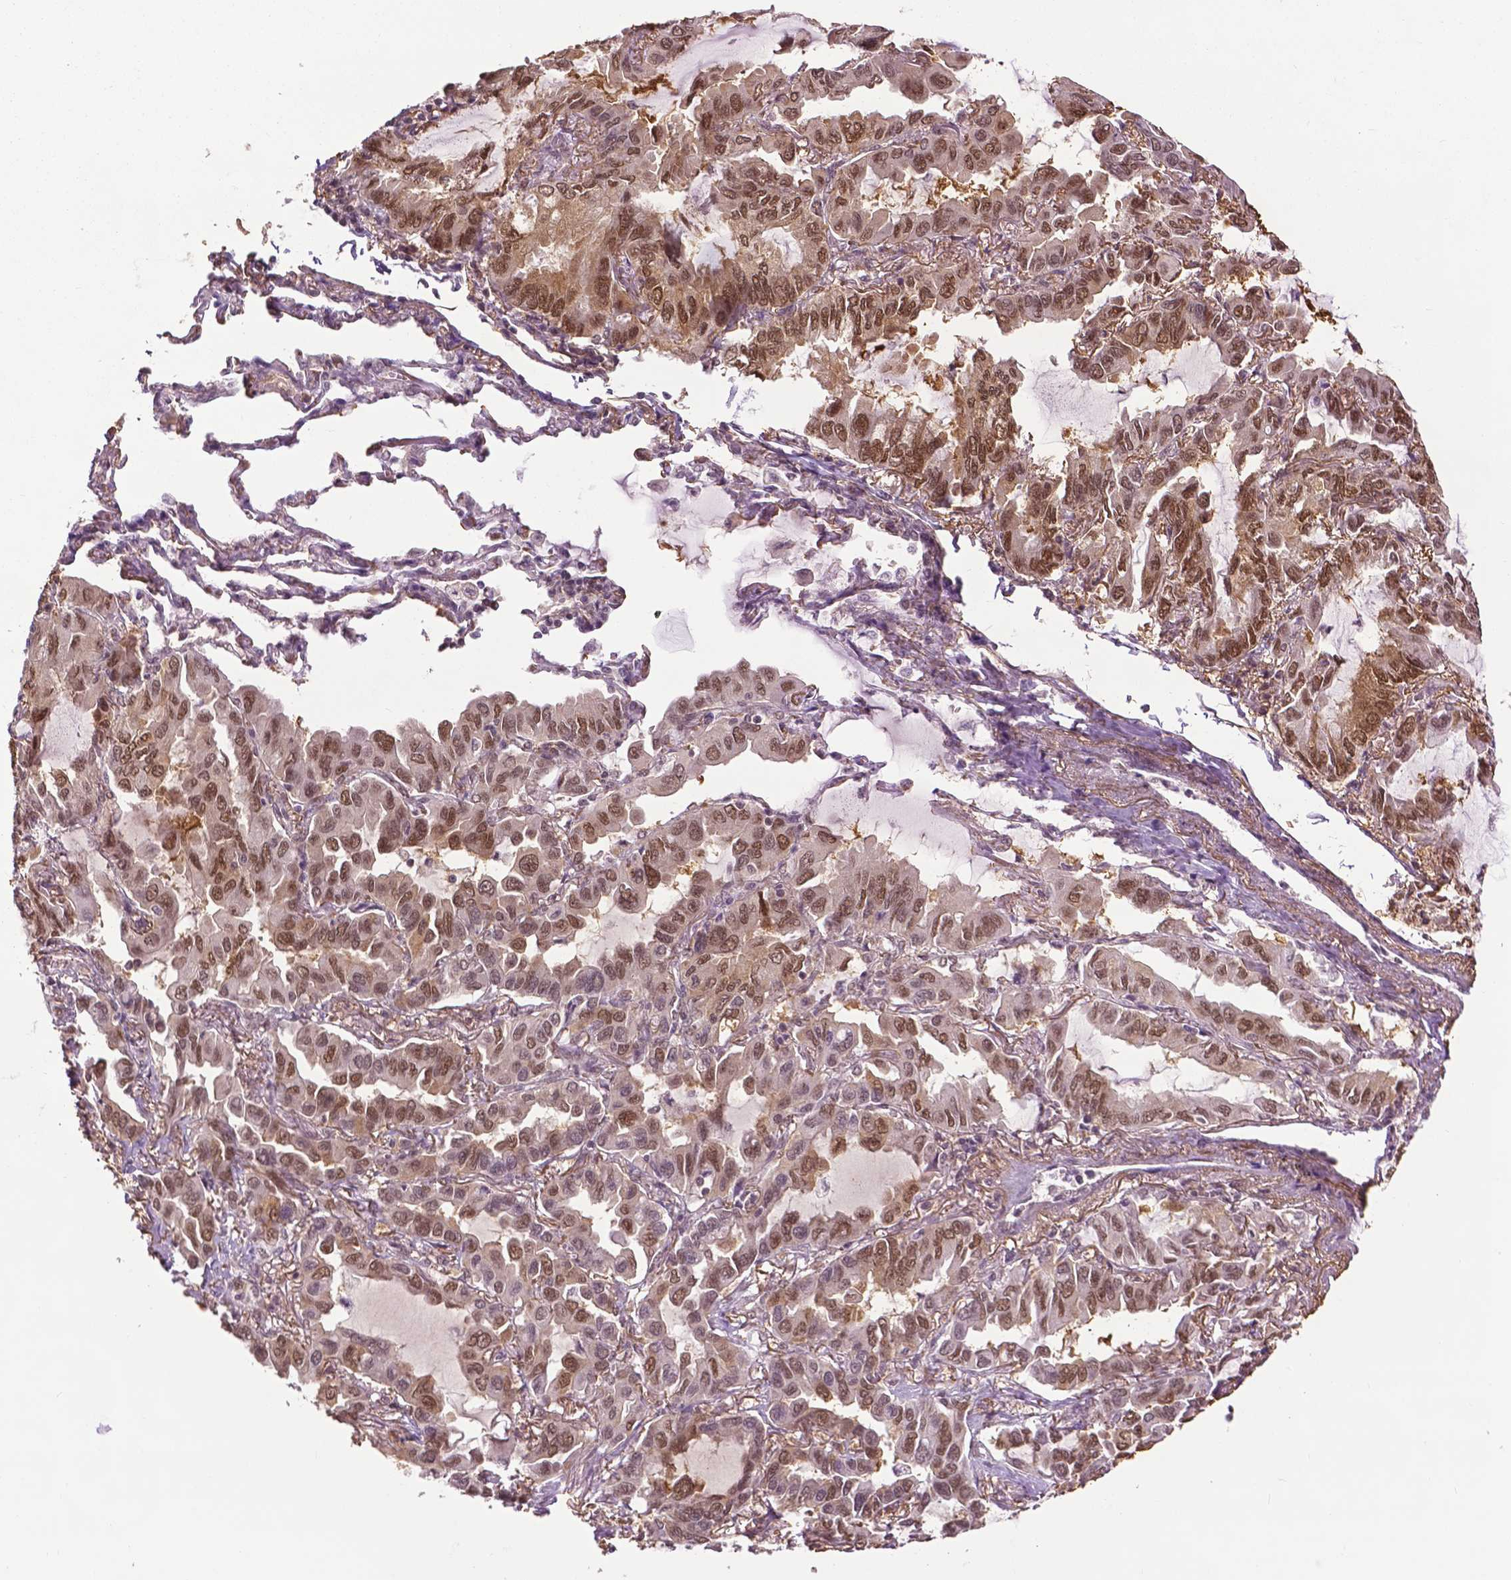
{"staining": {"intensity": "moderate", "quantity": ">75%", "location": "nuclear"}, "tissue": "lung cancer", "cell_type": "Tumor cells", "image_type": "cancer", "snomed": [{"axis": "morphology", "description": "Adenocarcinoma, NOS"}, {"axis": "topography", "description": "Lung"}], "caption": "Adenocarcinoma (lung) stained with a protein marker reveals moderate staining in tumor cells.", "gene": "UBQLN4", "patient": {"sex": "male", "age": 64}}